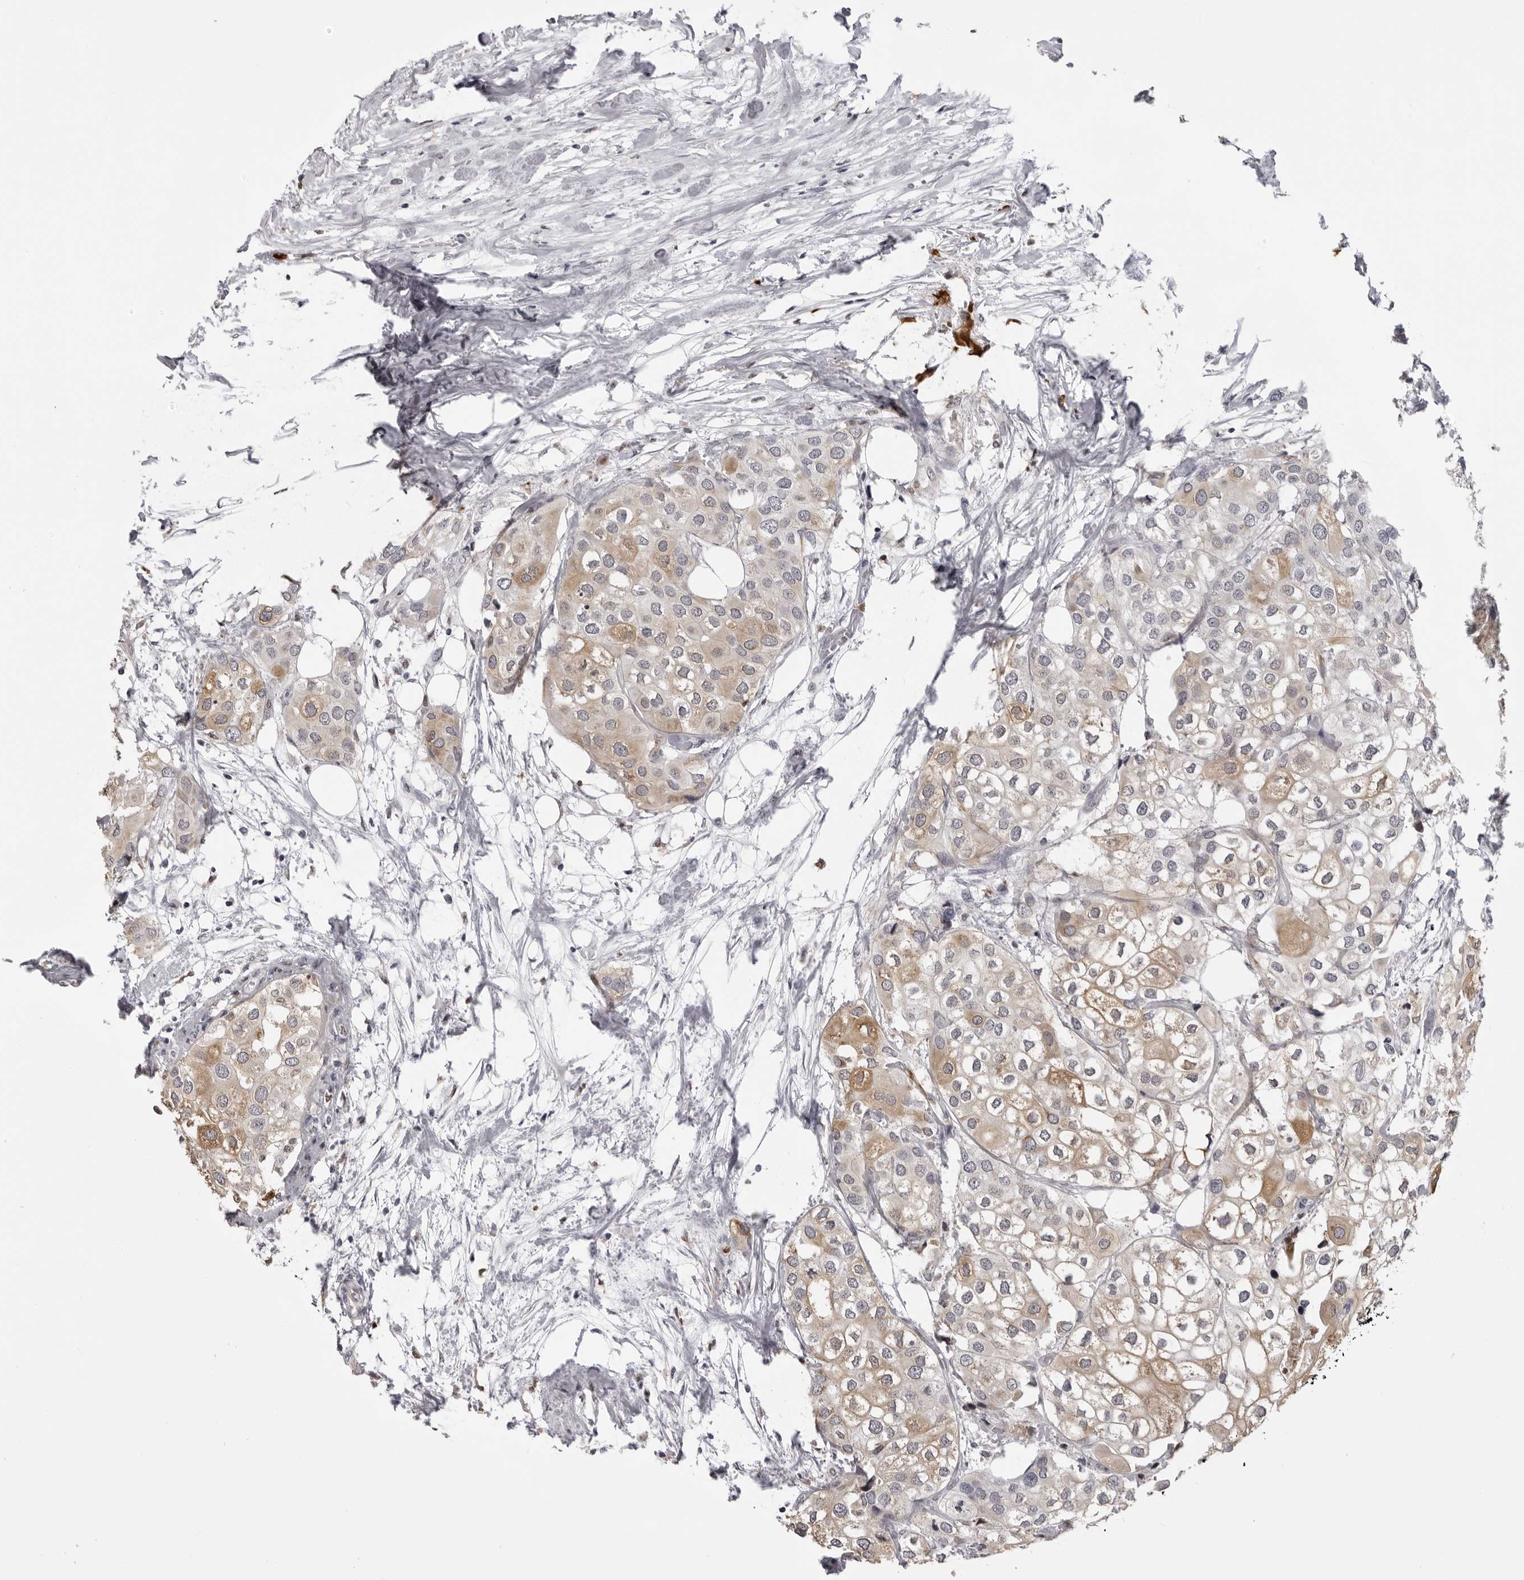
{"staining": {"intensity": "weak", "quantity": "25%-75%", "location": "cytoplasmic/membranous"}, "tissue": "urothelial cancer", "cell_type": "Tumor cells", "image_type": "cancer", "snomed": [{"axis": "morphology", "description": "Urothelial carcinoma, High grade"}, {"axis": "topography", "description": "Urinary bladder"}], "caption": "Urothelial cancer was stained to show a protein in brown. There is low levels of weak cytoplasmic/membranous staining in approximately 25%-75% of tumor cells. (Stains: DAB in brown, nuclei in blue, Microscopy: brightfield microscopy at high magnification).", "gene": "IL31", "patient": {"sex": "male", "age": 64}}